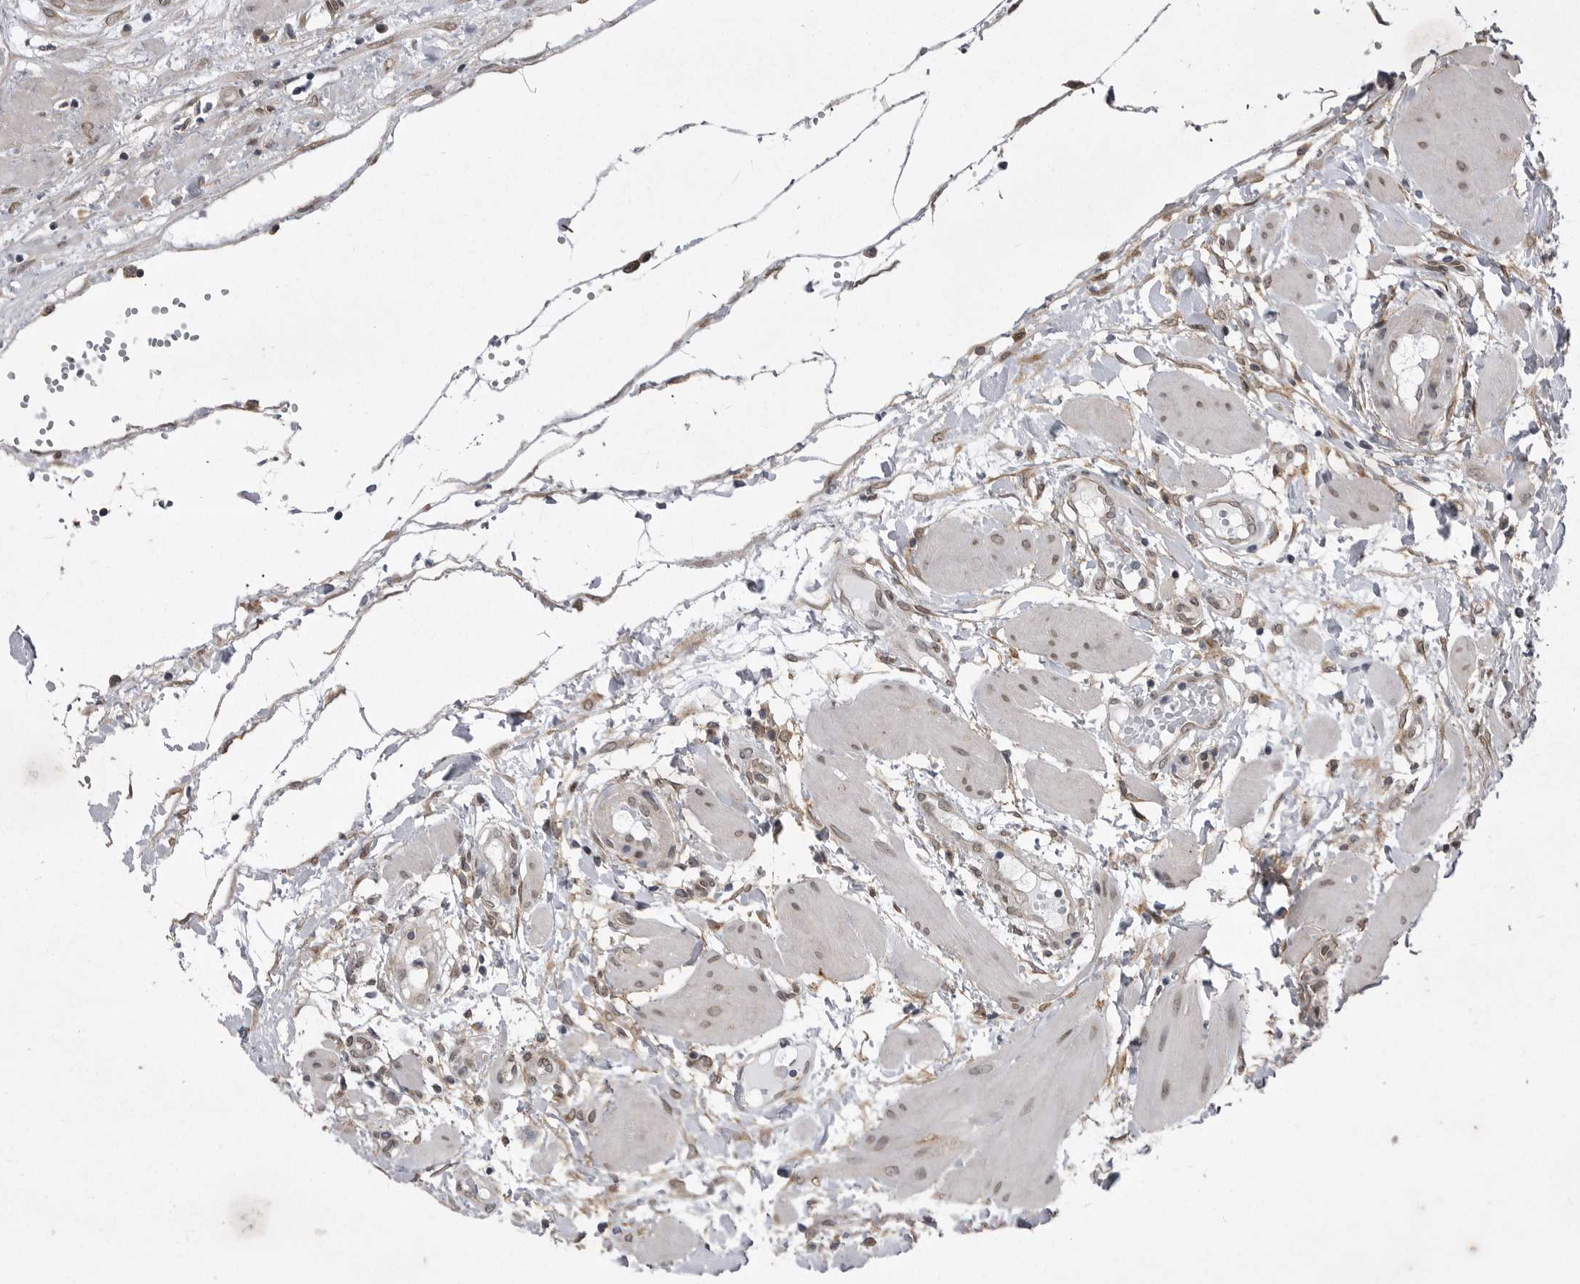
{"staining": {"intensity": "moderate", "quantity": "25%-75%", "location": "cytoplasmic/membranous"}, "tissue": "fallopian tube", "cell_type": "Glandular cells", "image_type": "normal", "snomed": [{"axis": "morphology", "description": "Normal tissue, NOS"}, {"axis": "topography", "description": "Fallopian tube"}, {"axis": "topography", "description": "Placenta"}], "caption": "Protein staining of normal fallopian tube reveals moderate cytoplasmic/membranous expression in approximately 25%-75% of glandular cells.", "gene": "ABL1", "patient": {"sex": "female", "age": 32}}